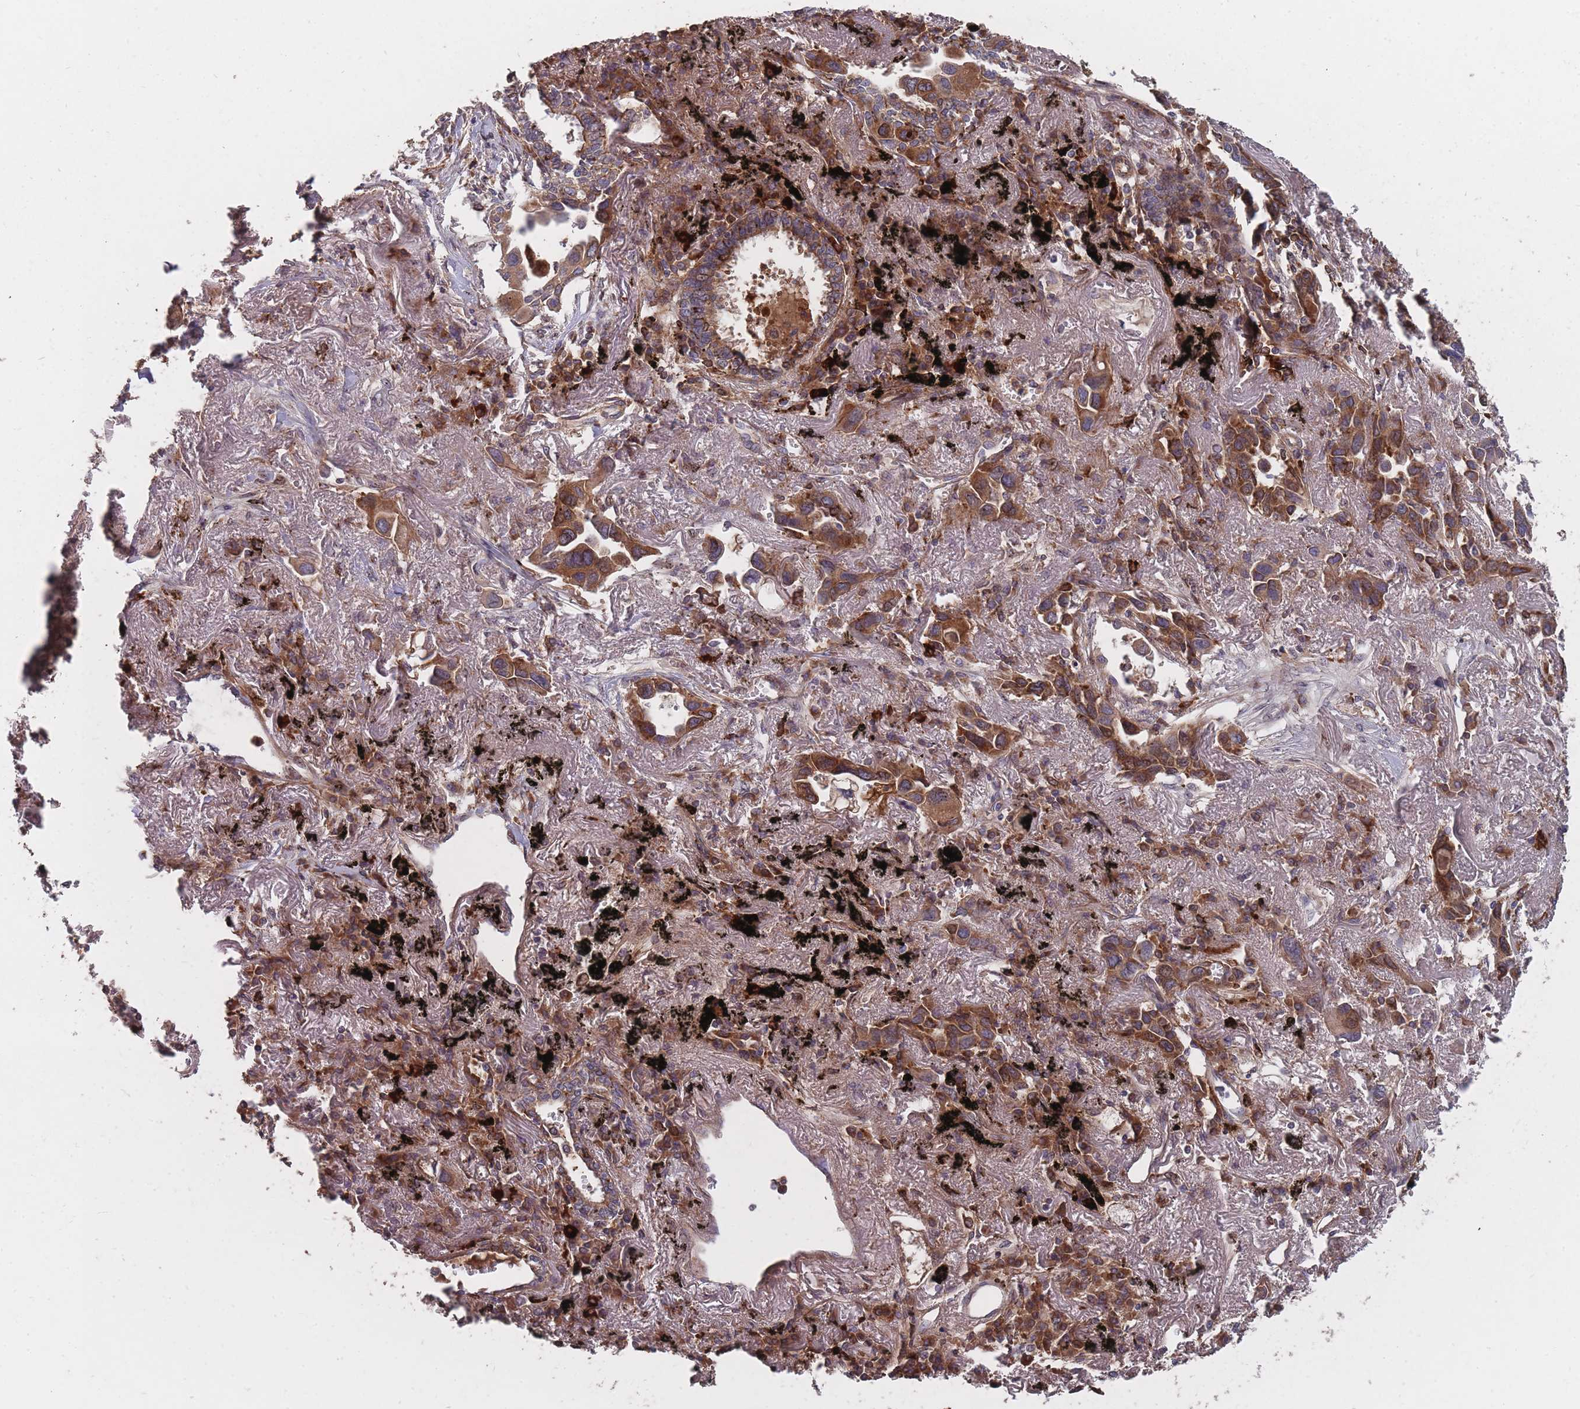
{"staining": {"intensity": "moderate", "quantity": ">75%", "location": "cytoplasmic/membranous"}, "tissue": "lung cancer", "cell_type": "Tumor cells", "image_type": "cancer", "snomed": [{"axis": "morphology", "description": "Adenocarcinoma, NOS"}, {"axis": "topography", "description": "Lung"}], "caption": "About >75% of tumor cells in lung adenocarcinoma demonstrate moderate cytoplasmic/membranous protein staining as visualized by brown immunohistochemical staining.", "gene": "THSD7B", "patient": {"sex": "female", "age": 76}}